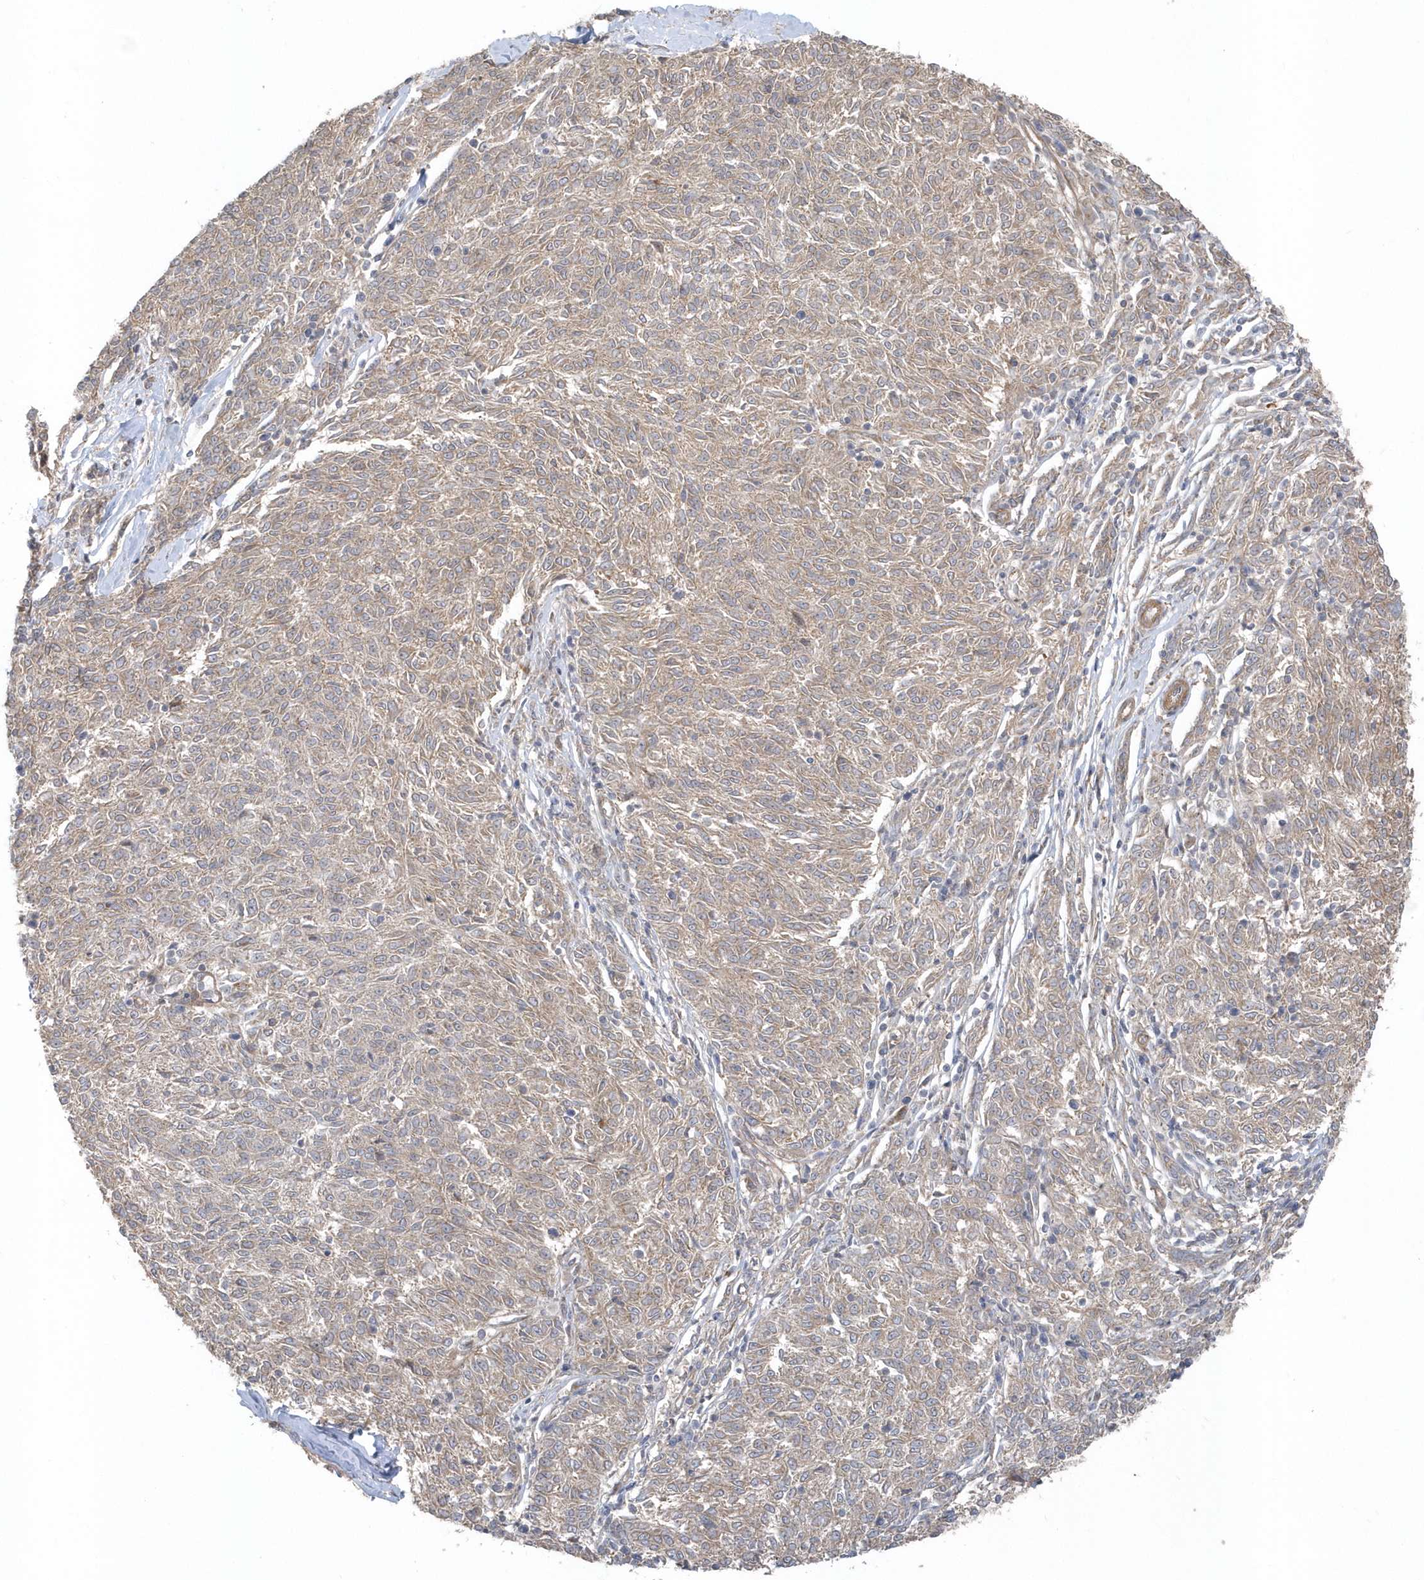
{"staining": {"intensity": "weak", "quantity": ">75%", "location": "cytoplasmic/membranous"}, "tissue": "melanoma", "cell_type": "Tumor cells", "image_type": "cancer", "snomed": [{"axis": "morphology", "description": "Malignant melanoma, NOS"}, {"axis": "topography", "description": "Skin"}], "caption": "Melanoma stained with a protein marker reveals weak staining in tumor cells.", "gene": "ACTR1A", "patient": {"sex": "female", "age": 72}}